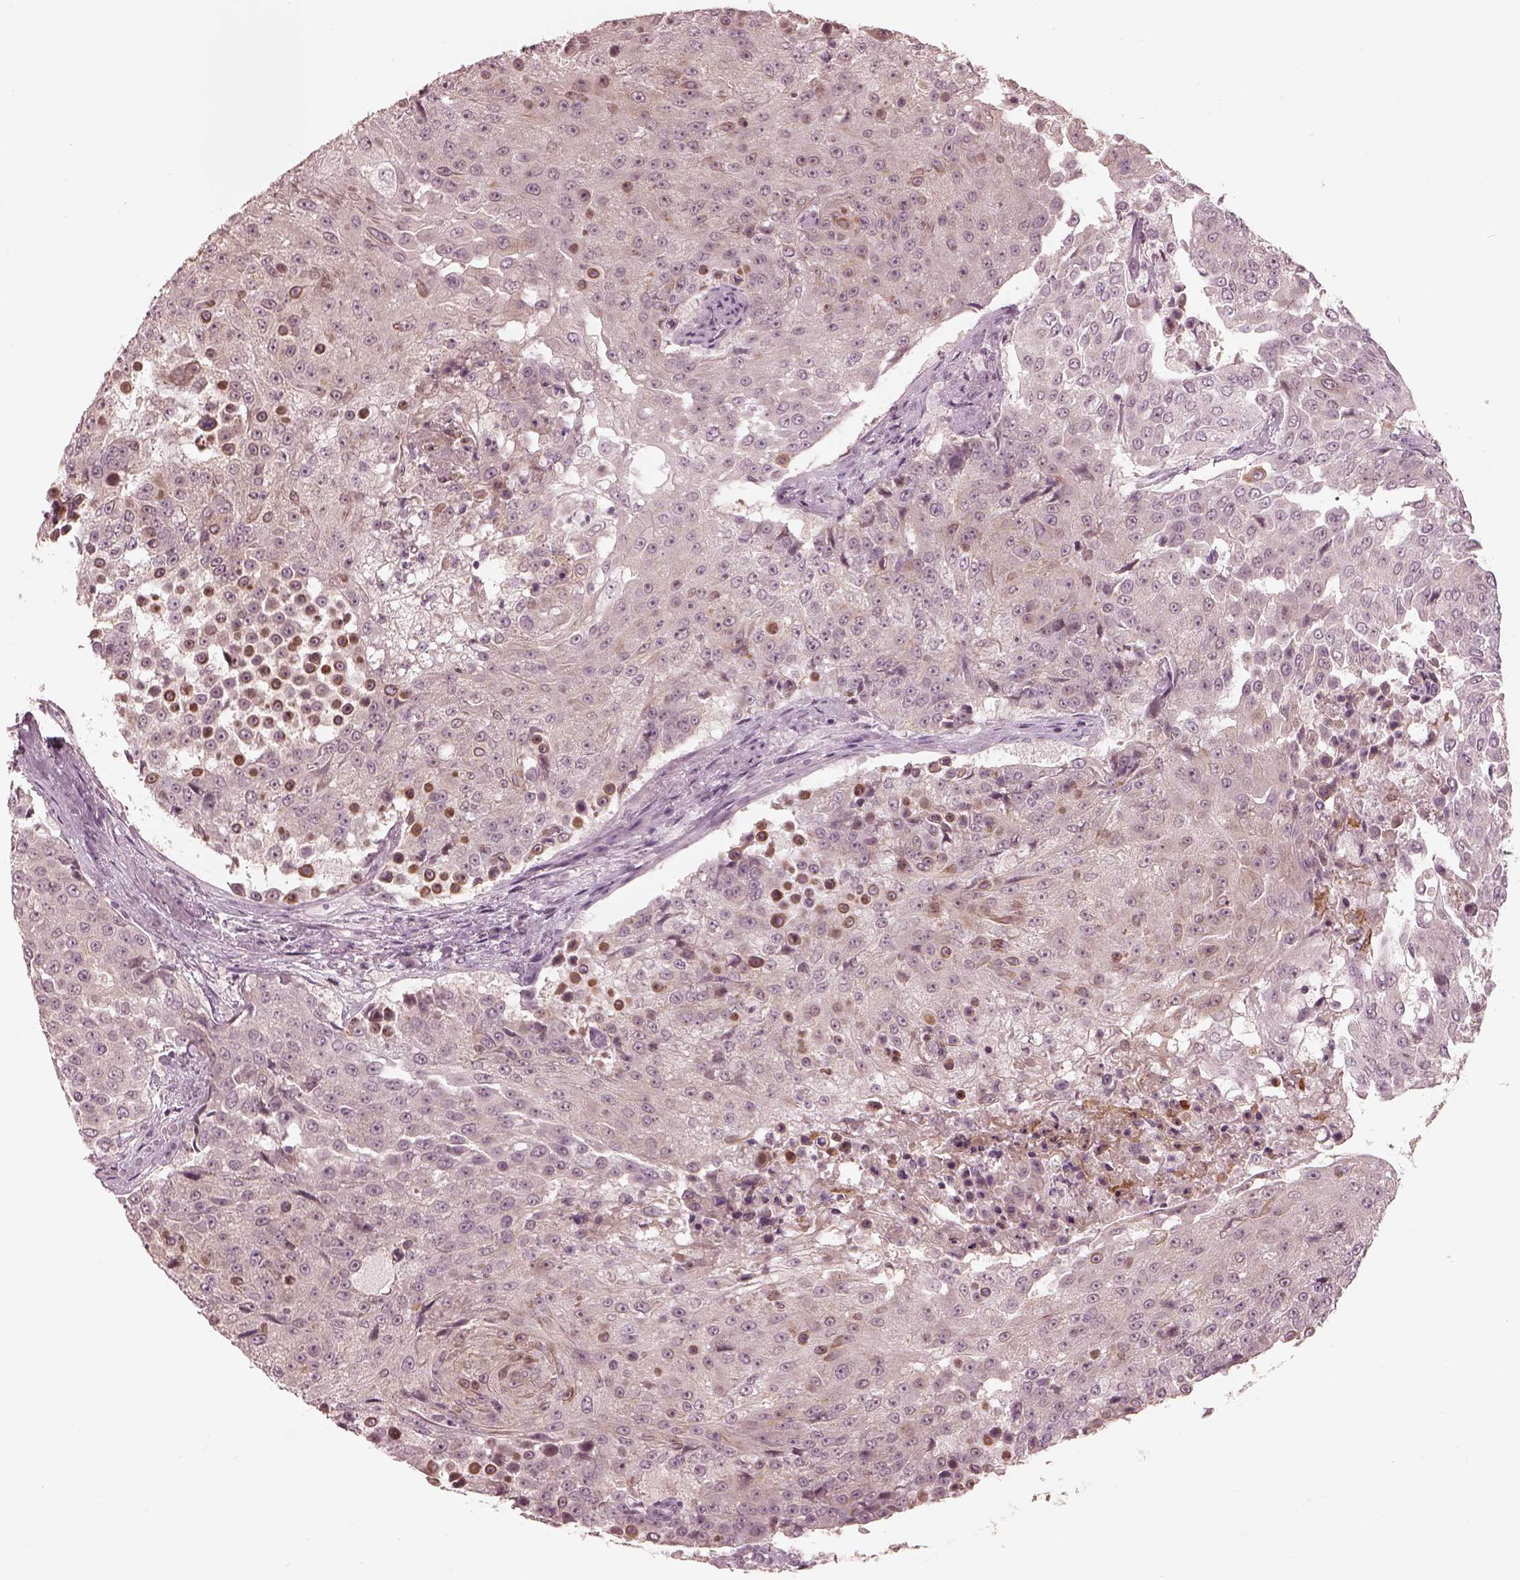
{"staining": {"intensity": "negative", "quantity": "none", "location": "none"}, "tissue": "urothelial cancer", "cell_type": "Tumor cells", "image_type": "cancer", "snomed": [{"axis": "morphology", "description": "Urothelial carcinoma, High grade"}, {"axis": "topography", "description": "Urinary bladder"}], "caption": "This is an IHC photomicrograph of human urothelial cancer. There is no positivity in tumor cells.", "gene": "IQCG", "patient": {"sex": "female", "age": 63}}